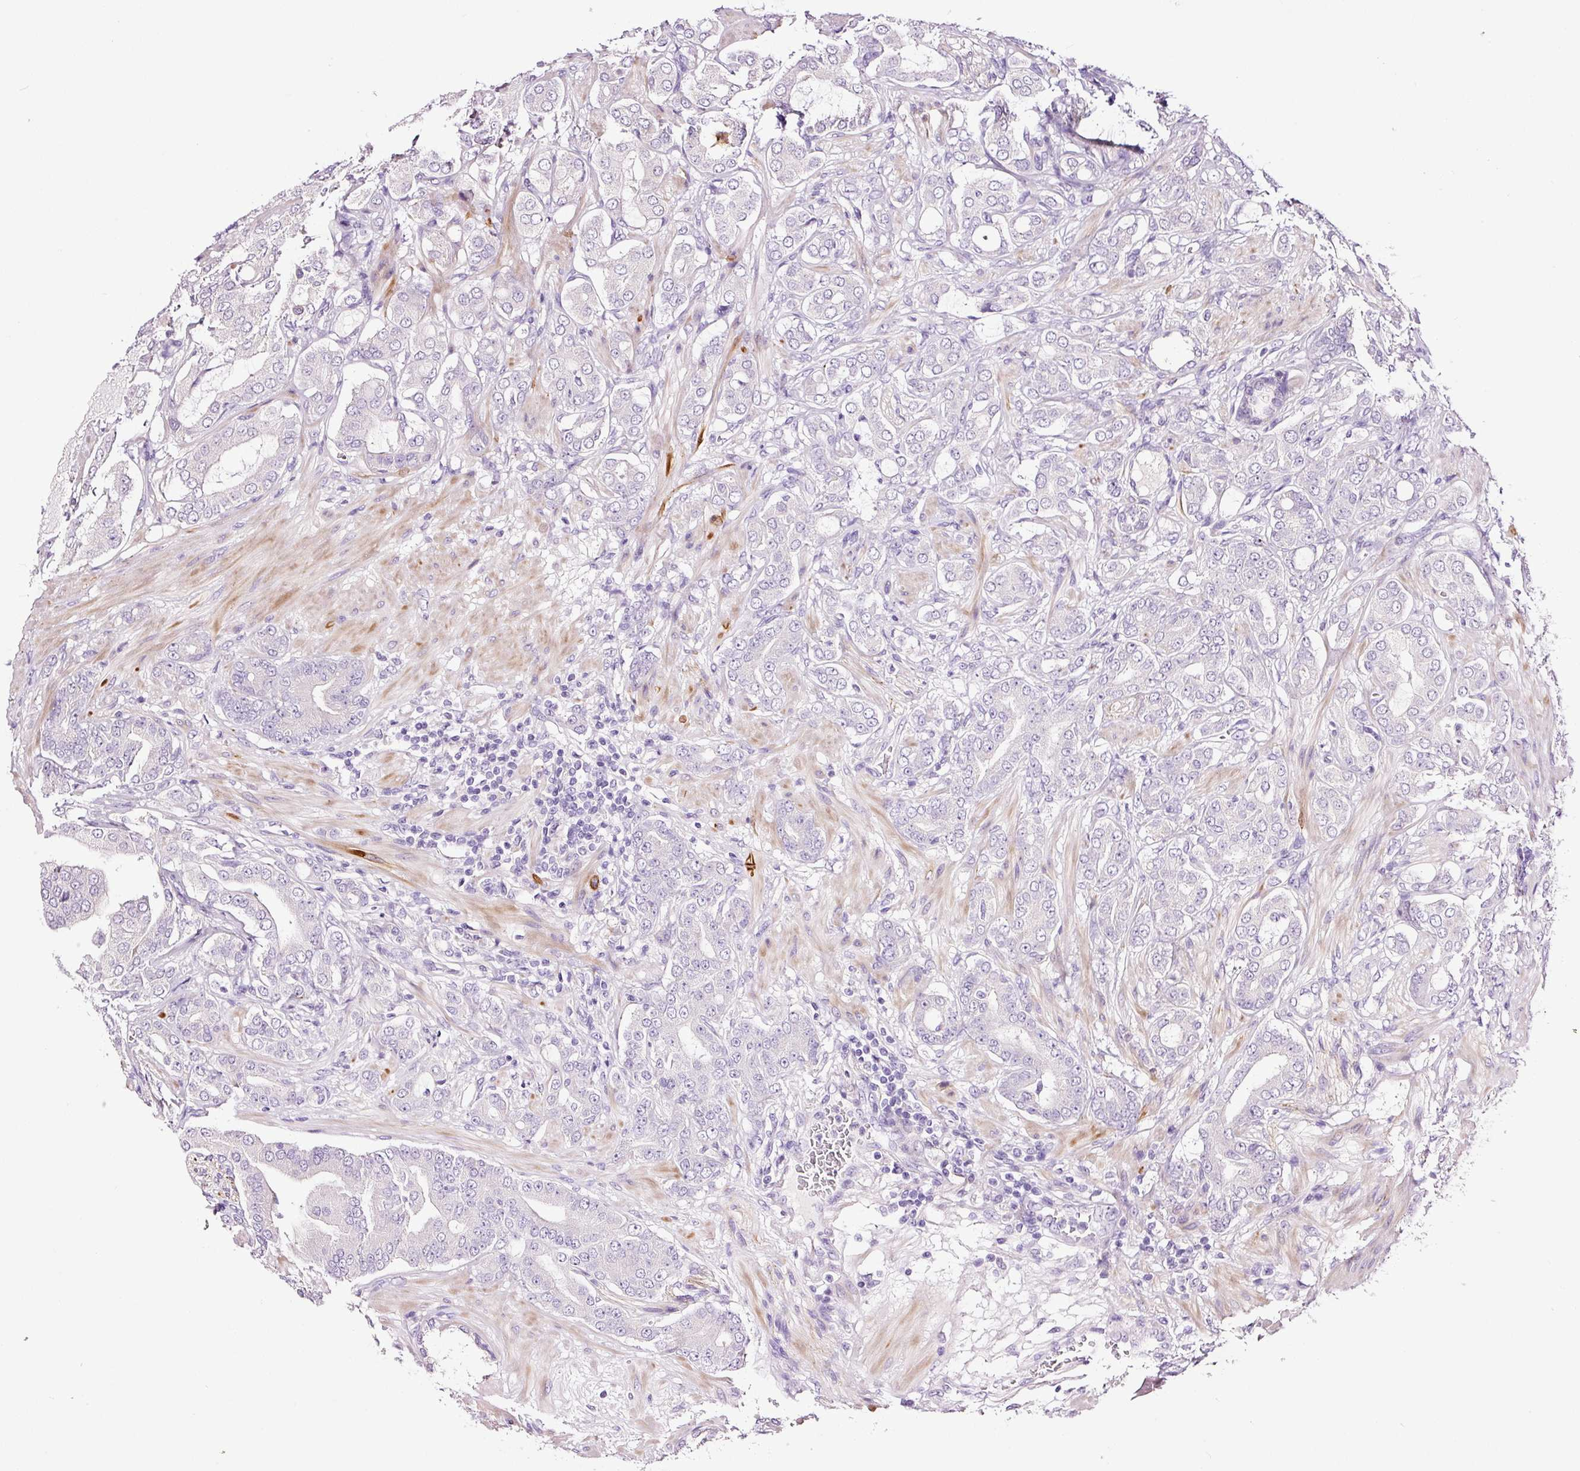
{"staining": {"intensity": "negative", "quantity": "none", "location": "none"}, "tissue": "prostate cancer", "cell_type": "Tumor cells", "image_type": "cancer", "snomed": [{"axis": "morphology", "description": "Adenocarcinoma, Low grade"}, {"axis": "topography", "description": "Prostate"}], "caption": "Prostate cancer (low-grade adenocarcinoma) was stained to show a protein in brown. There is no significant staining in tumor cells. Brightfield microscopy of IHC stained with DAB (brown) and hematoxylin (blue), captured at high magnification.", "gene": "PAM", "patient": {"sex": "male", "age": 57}}